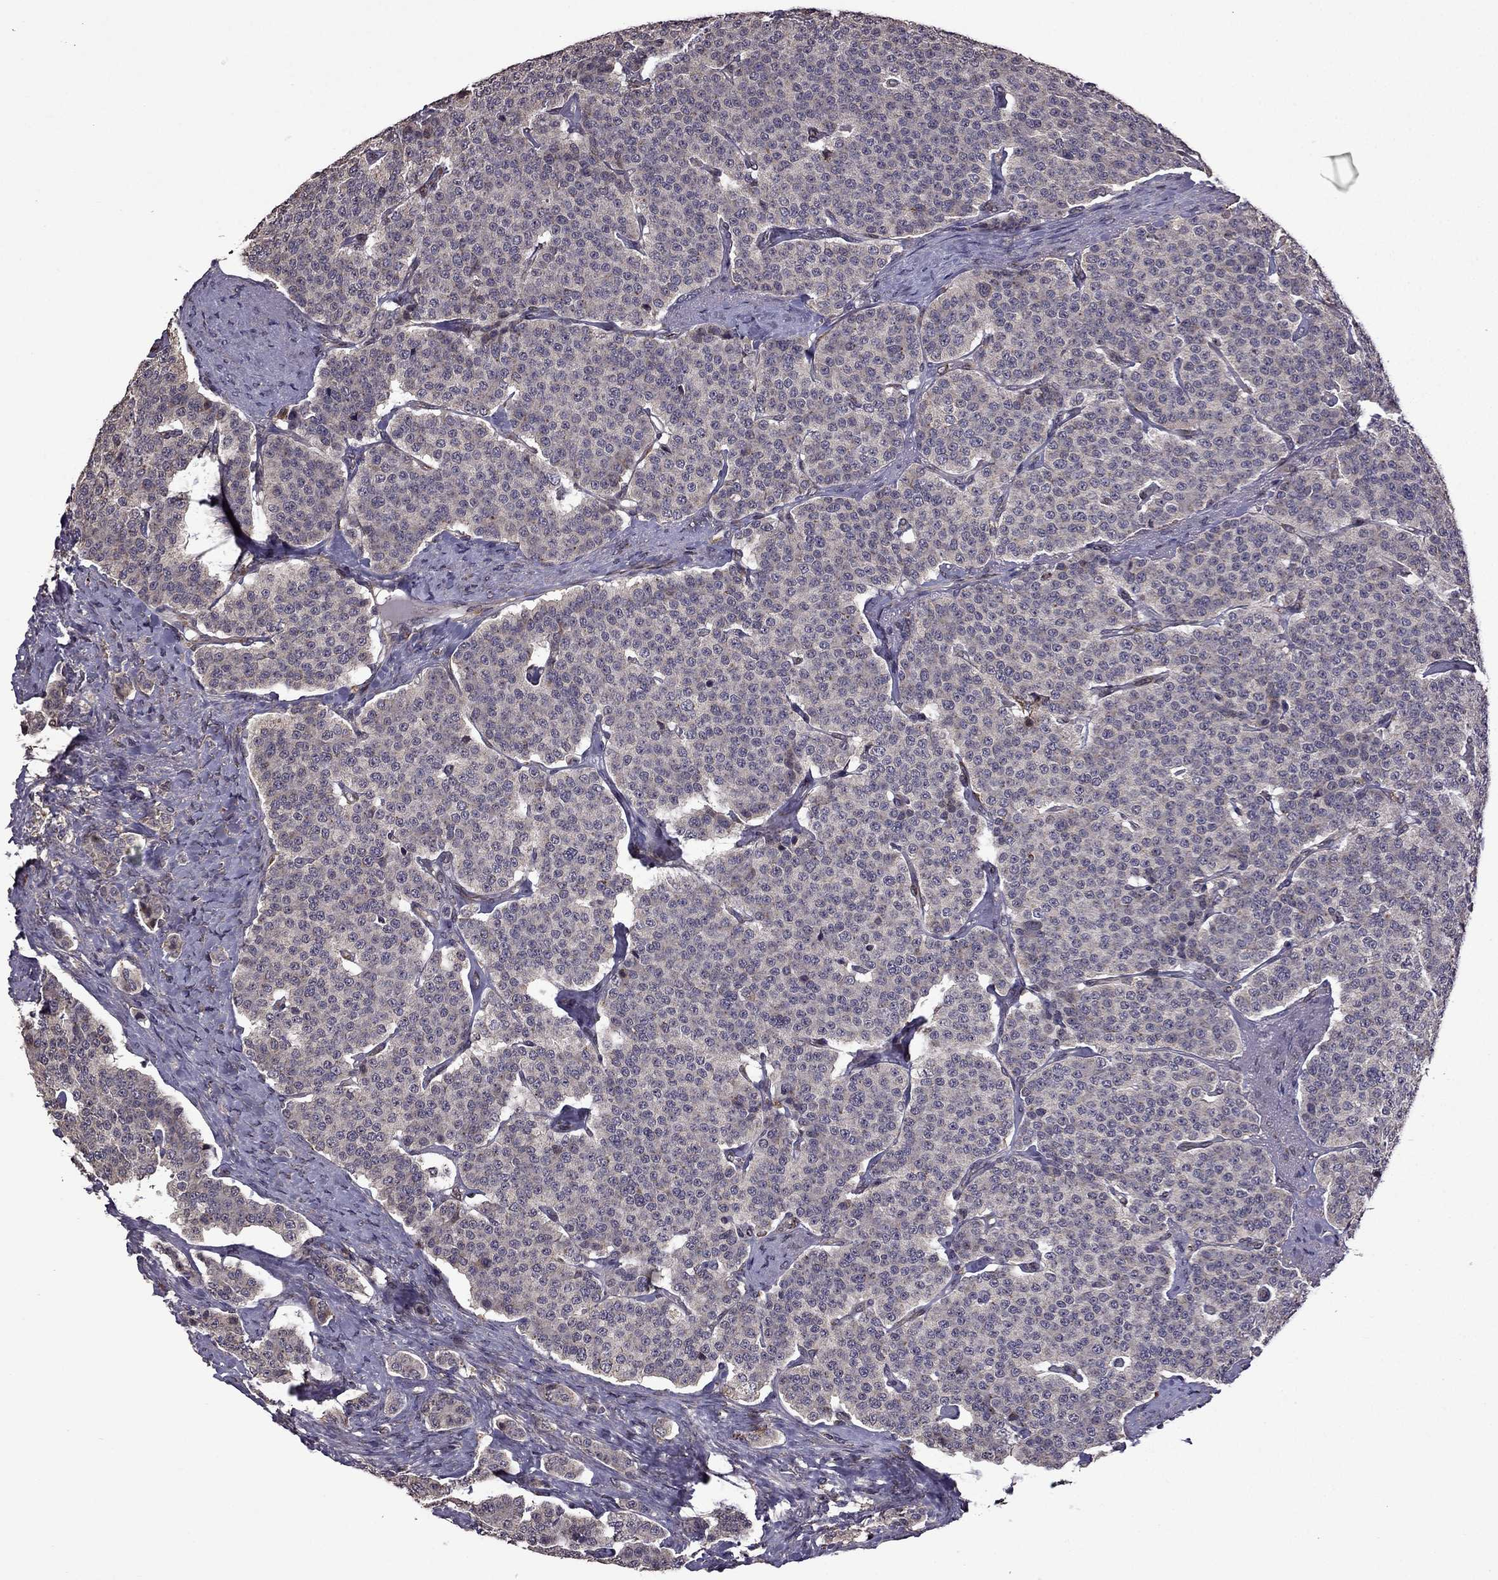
{"staining": {"intensity": "negative", "quantity": "none", "location": "none"}, "tissue": "carcinoid", "cell_type": "Tumor cells", "image_type": "cancer", "snomed": [{"axis": "morphology", "description": "Carcinoid, malignant, NOS"}, {"axis": "topography", "description": "Small intestine"}], "caption": "Immunohistochemistry image of neoplastic tissue: human carcinoid stained with DAB (3,3'-diaminobenzidine) displays no significant protein positivity in tumor cells.", "gene": "IKBIP", "patient": {"sex": "female", "age": 58}}